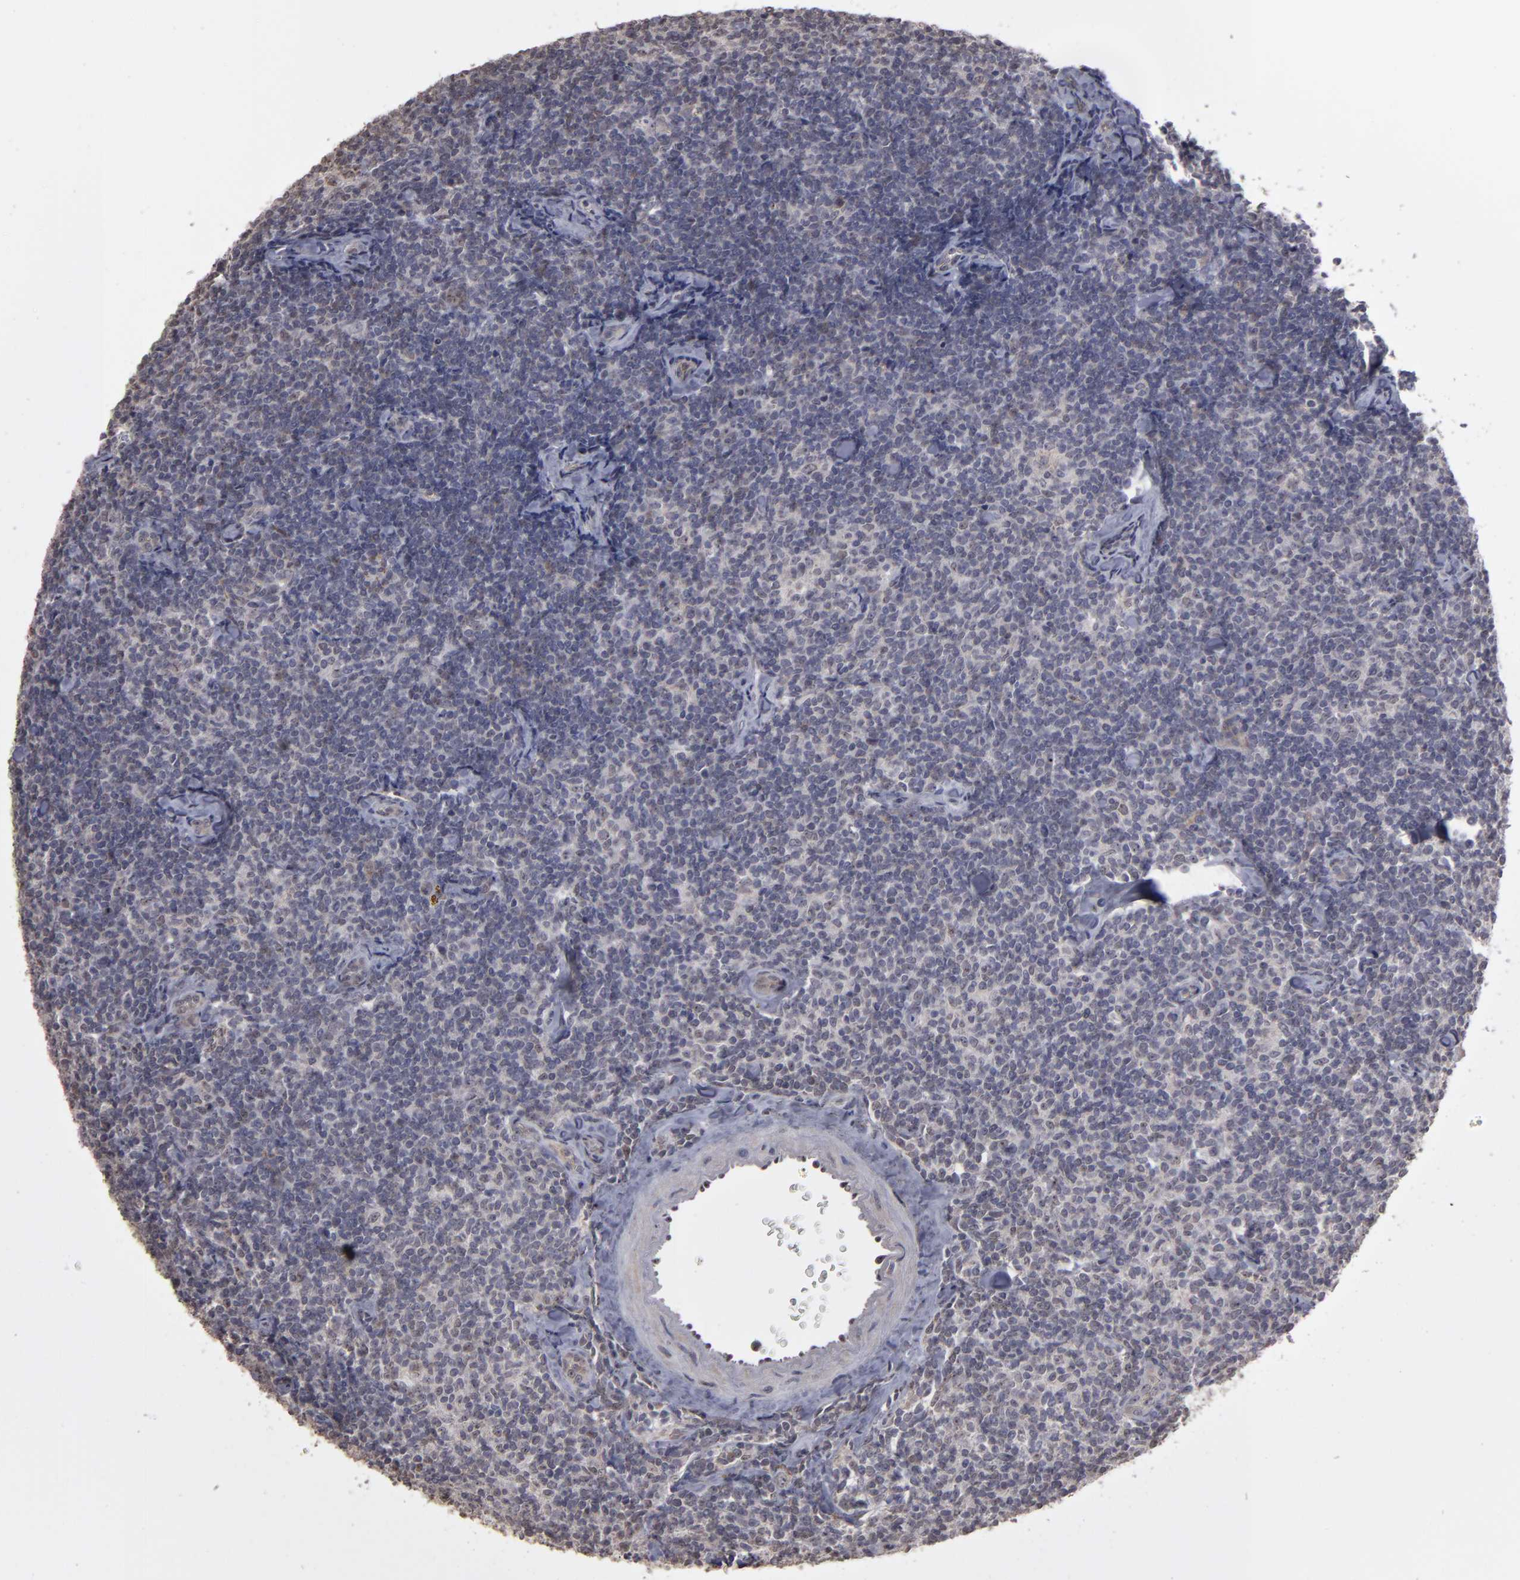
{"staining": {"intensity": "weak", "quantity": "<25%", "location": "cytoplasmic/membranous"}, "tissue": "lymphoma", "cell_type": "Tumor cells", "image_type": "cancer", "snomed": [{"axis": "morphology", "description": "Malignant lymphoma, non-Hodgkin's type, Low grade"}, {"axis": "topography", "description": "Lymph node"}], "caption": "High magnification brightfield microscopy of malignant lymphoma, non-Hodgkin's type (low-grade) stained with DAB (brown) and counterstained with hematoxylin (blue): tumor cells show no significant positivity.", "gene": "CD55", "patient": {"sex": "female", "age": 56}}